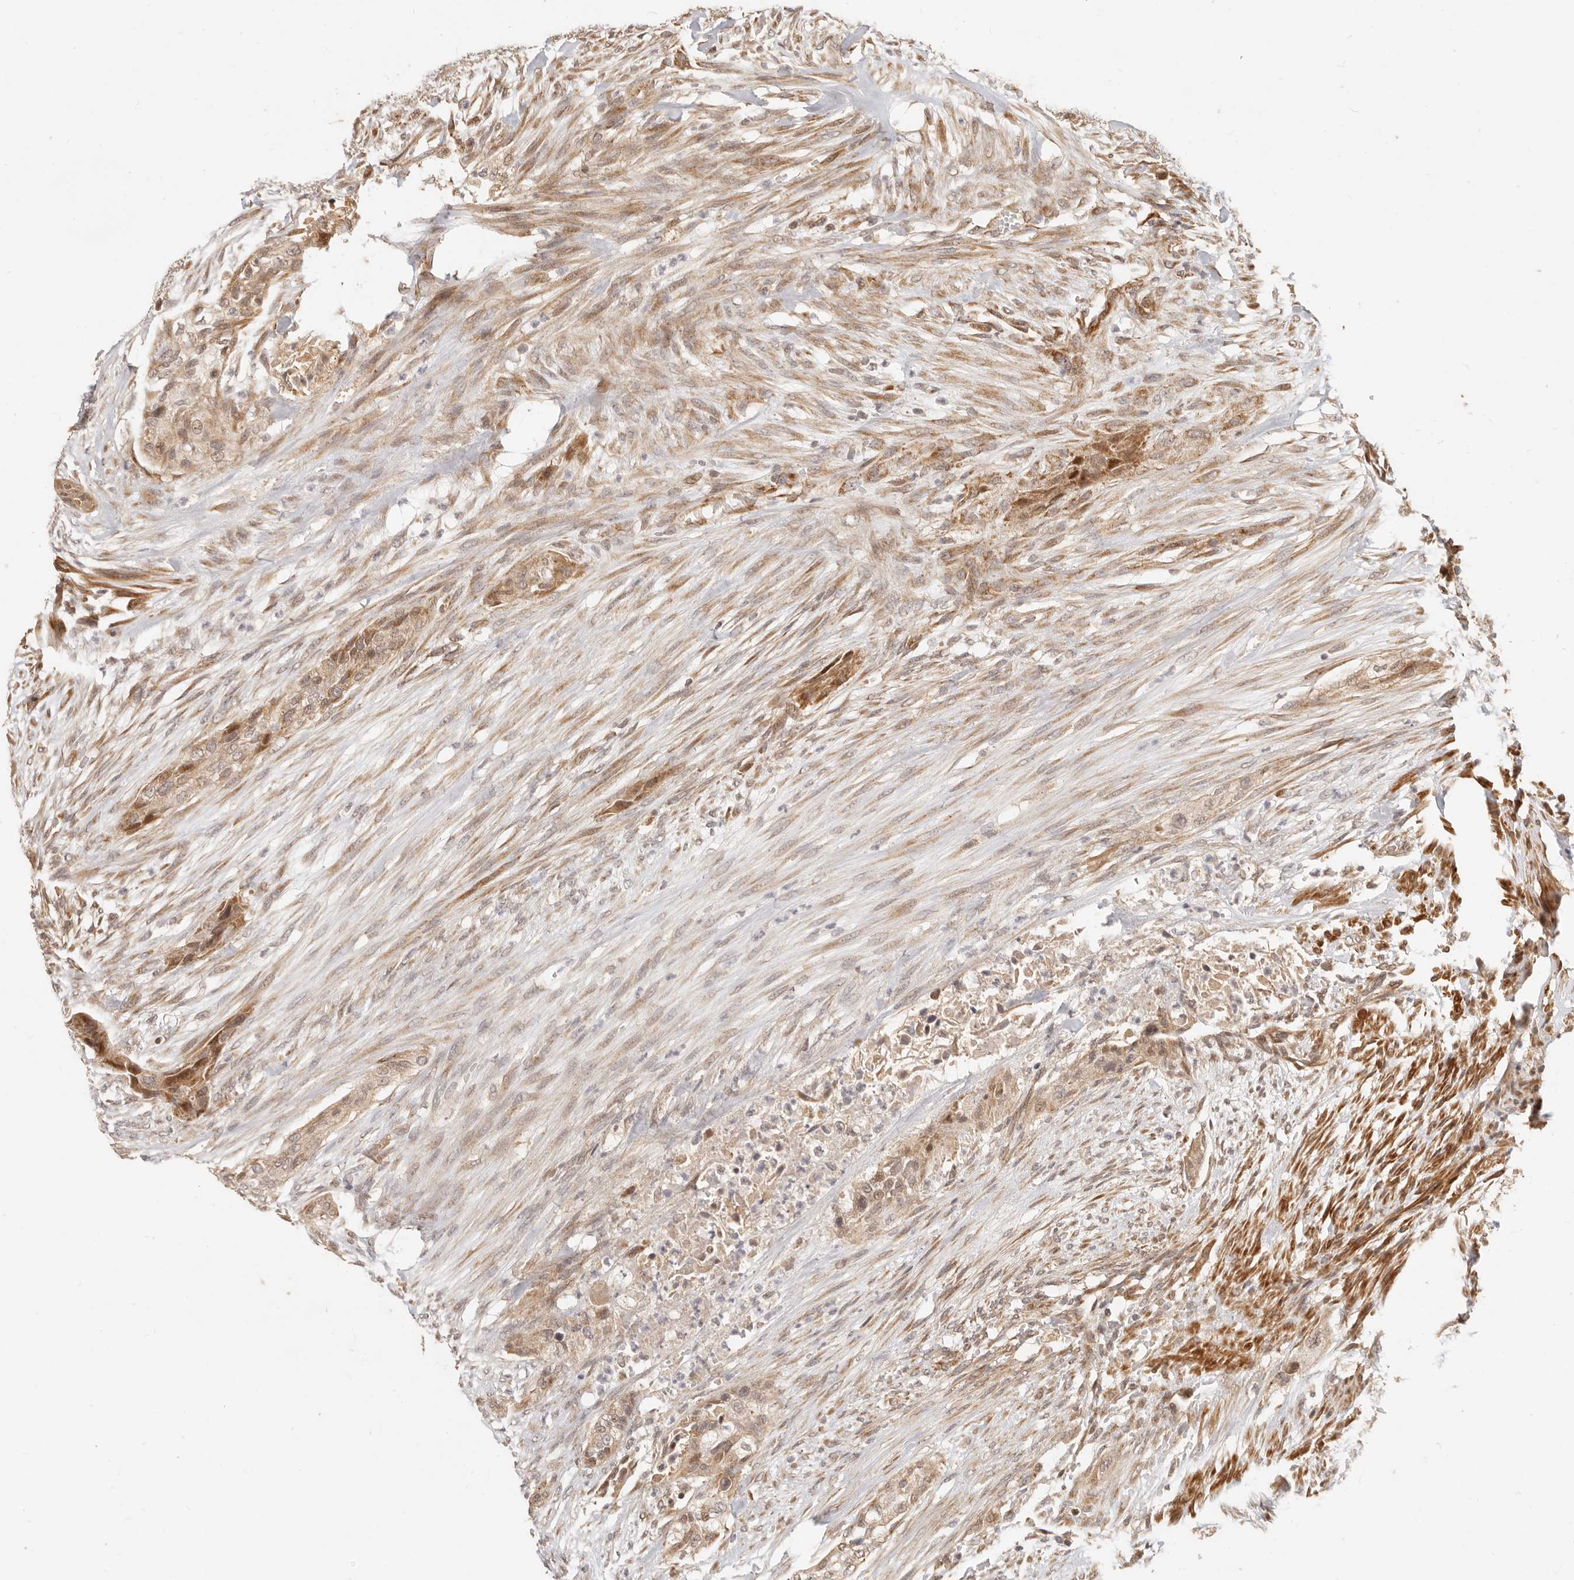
{"staining": {"intensity": "moderate", "quantity": ">75%", "location": "cytoplasmic/membranous,nuclear"}, "tissue": "urothelial cancer", "cell_type": "Tumor cells", "image_type": "cancer", "snomed": [{"axis": "morphology", "description": "Urothelial carcinoma, High grade"}, {"axis": "topography", "description": "Urinary bladder"}], "caption": "Moderate cytoplasmic/membranous and nuclear protein expression is seen in about >75% of tumor cells in urothelial cancer. Using DAB (3,3'-diaminobenzidine) (brown) and hematoxylin (blue) stains, captured at high magnification using brightfield microscopy.", "gene": "TIMM17A", "patient": {"sex": "male", "age": 35}}